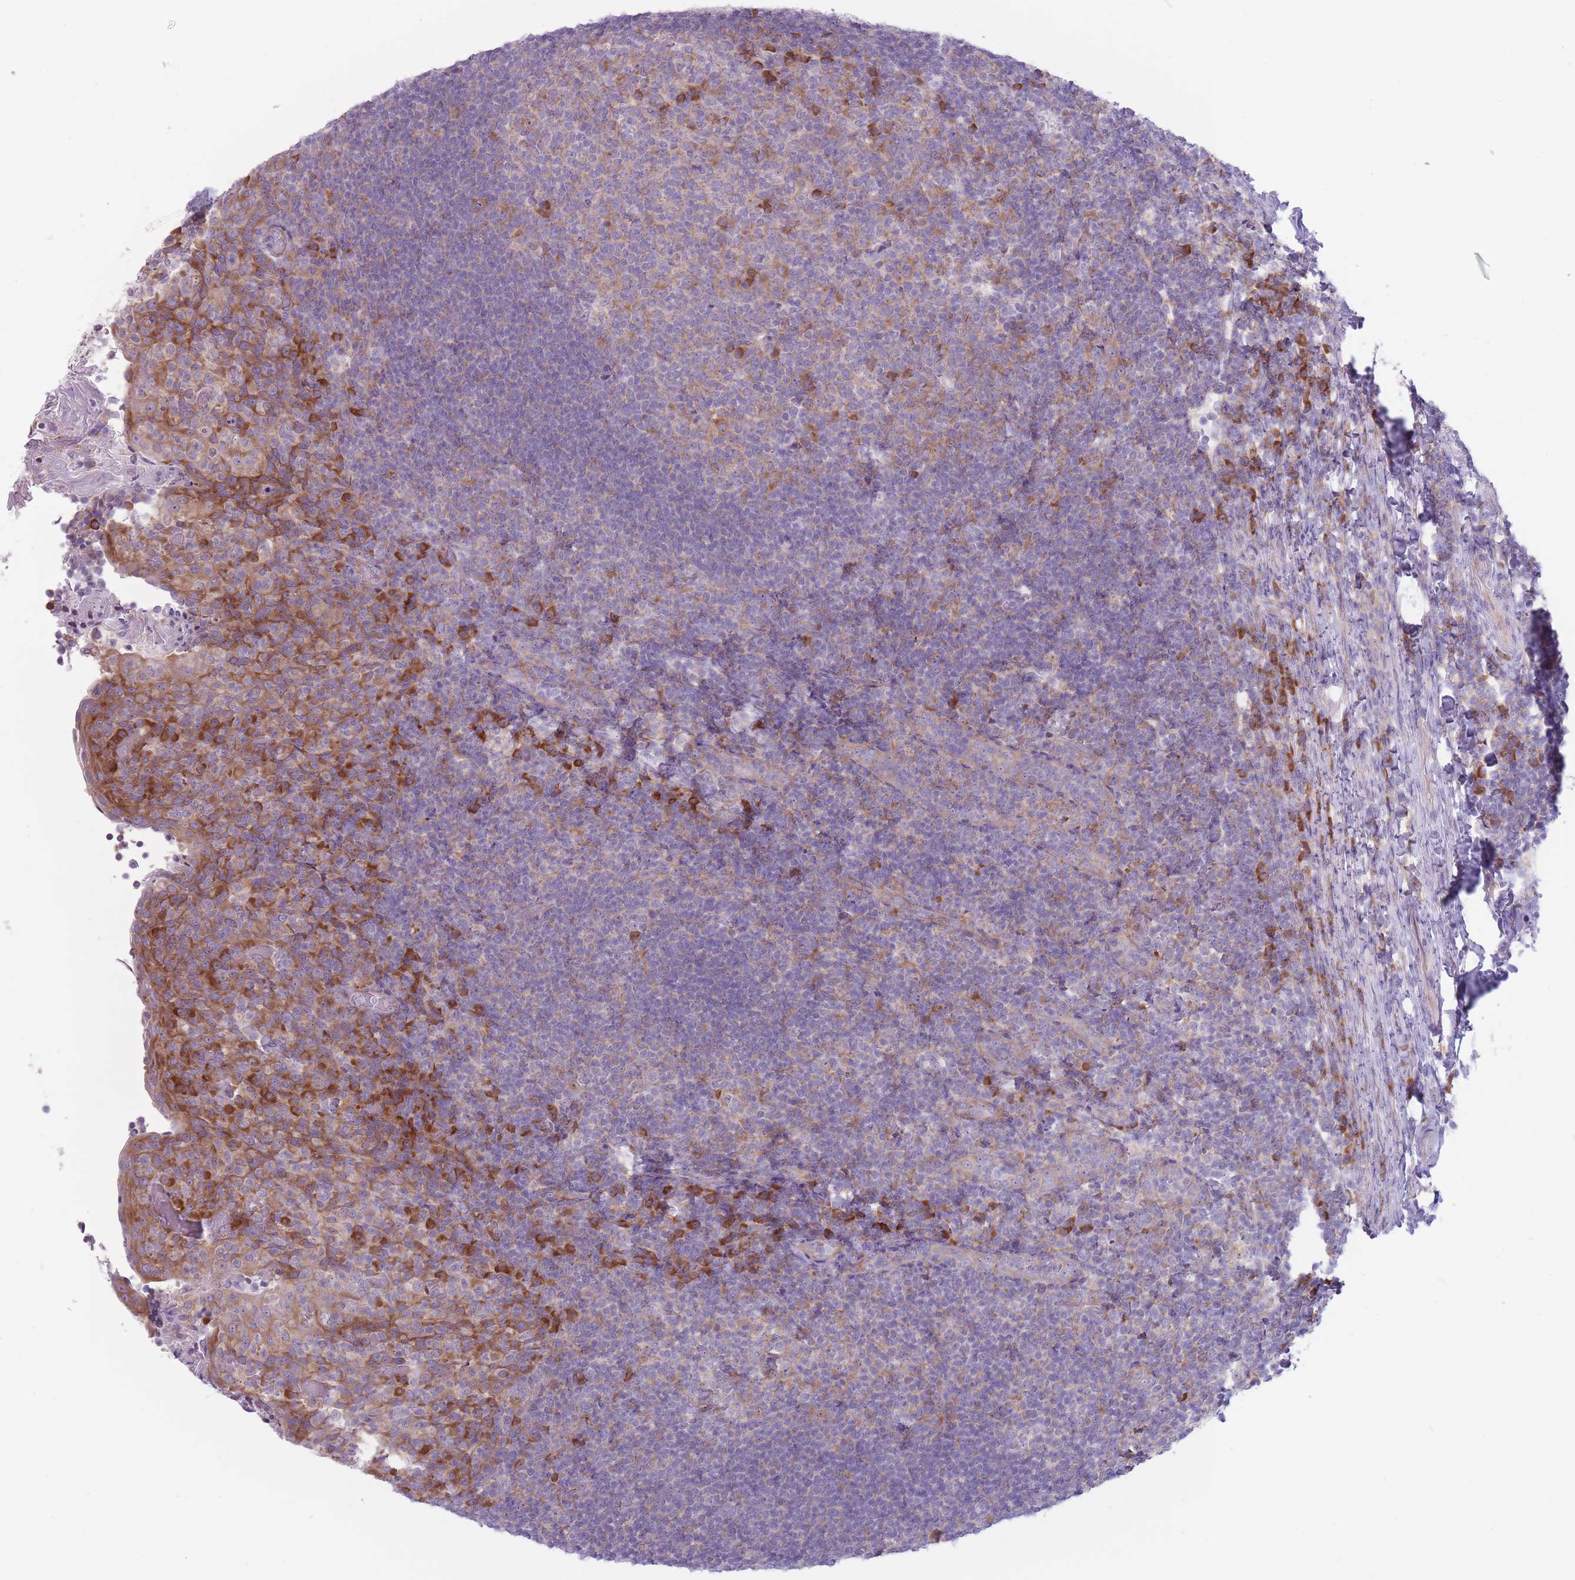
{"staining": {"intensity": "strong", "quantity": "<25%", "location": "cytoplasmic/membranous"}, "tissue": "tonsil", "cell_type": "Germinal center cells", "image_type": "normal", "snomed": [{"axis": "morphology", "description": "Normal tissue, NOS"}, {"axis": "topography", "description": "Tonsil"}], "caption": "Strong cytoplasmic/membranous expression for a protein is appreciated in about <25% of germinal center cells of unremarkable tonsil using immunohistochemistry.", "gene": "RPL18", "patient": {"sex": "female", "age": 10}}